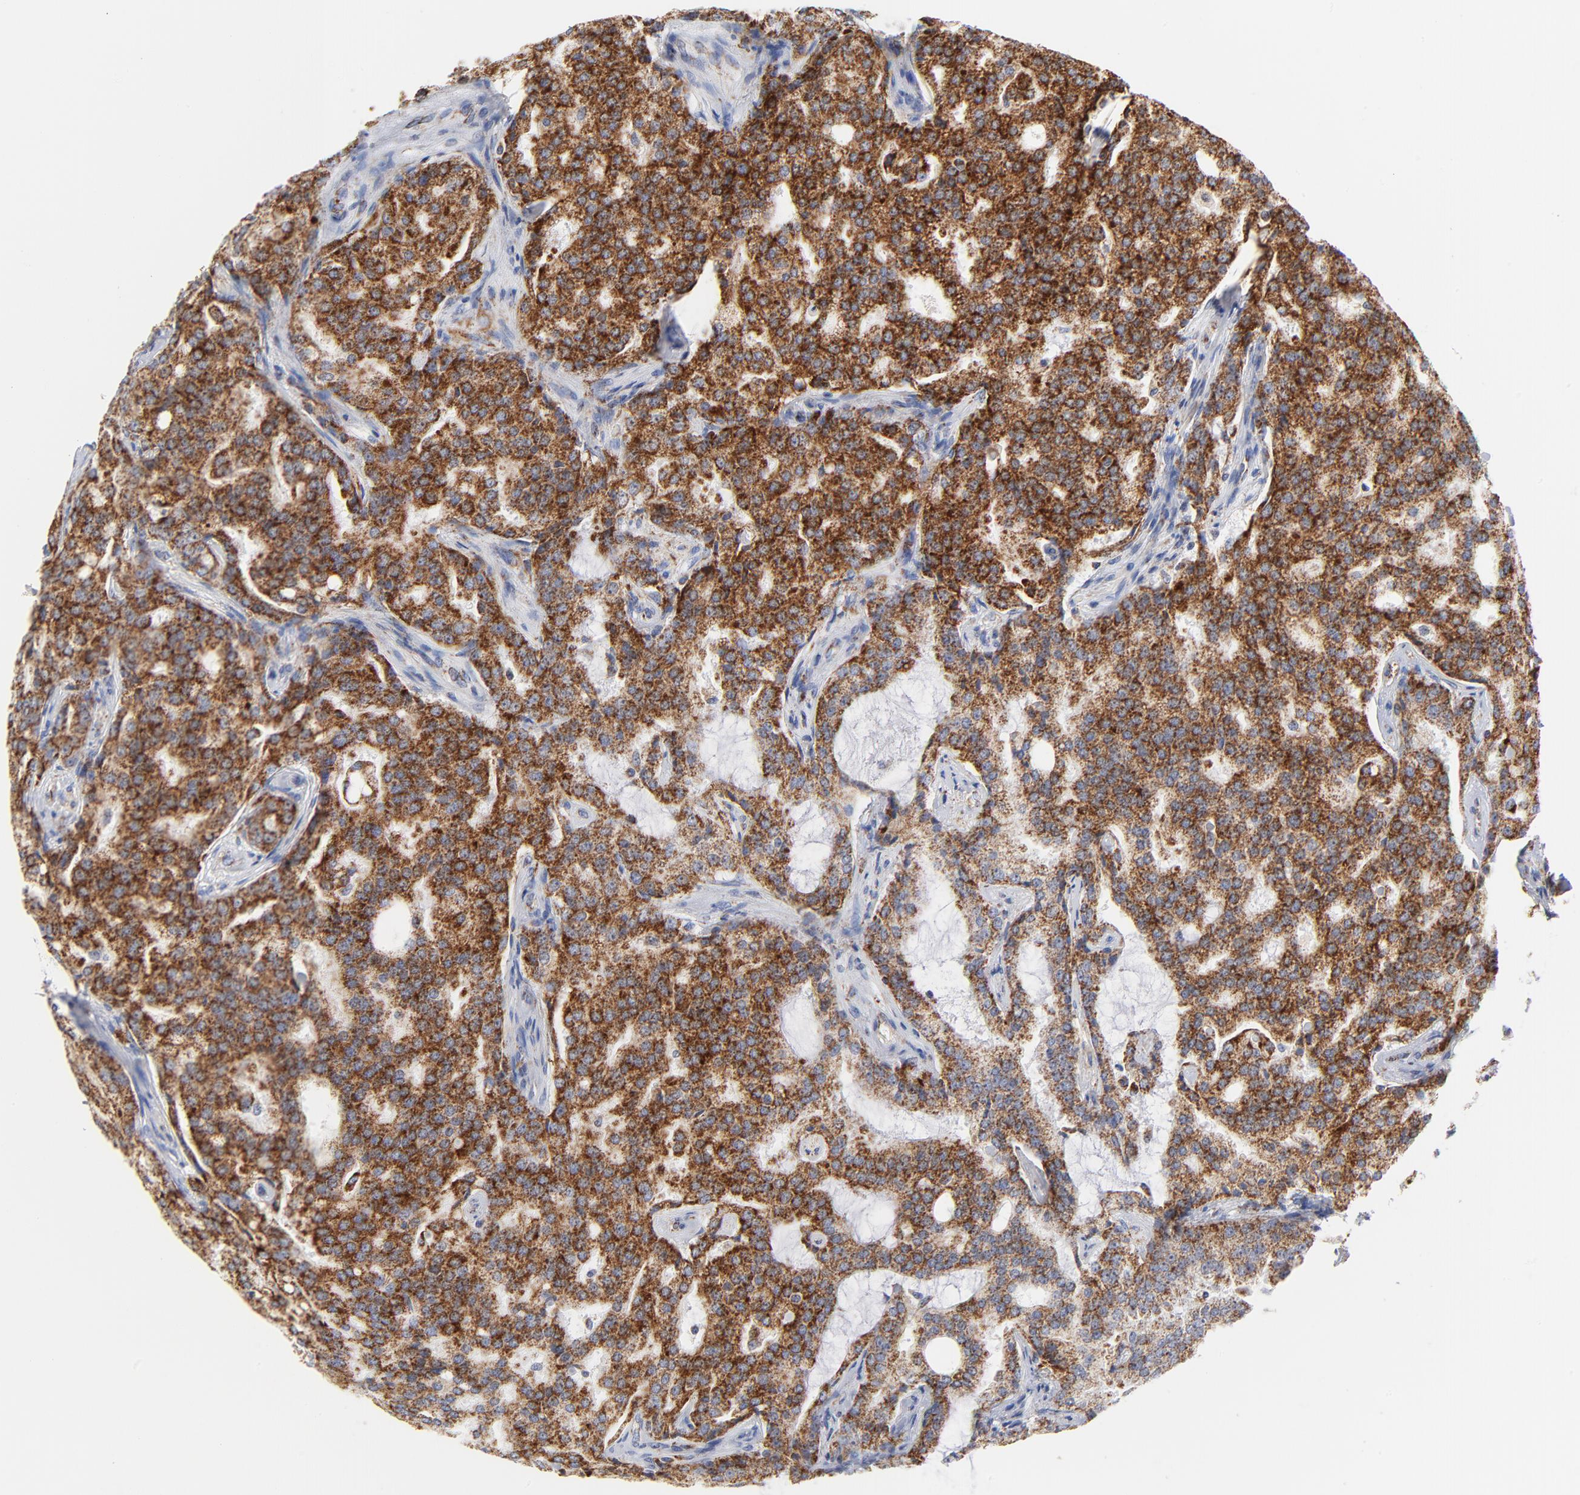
{"staining": {"intensity": "strong", "quantity": ">75%", "location": "cytoplasmic/membranous"}, "tissue": "prostate cancer", "cell_type": "Tumor cells", "image_type": "cancer", "snomed": [{"axis": "morphology", "description": "Adenocarcinoma, High grade"}, {"axis": "topography", "description": "Prostate"}], "caption": "Strong cytoplasmic/membranous staining is identified in about >75% of tumor cells in adenocarcinoma (high-grade) (prostate).", "gene": "DIABLO", "patient": {"sex": "male", "age": 72}}